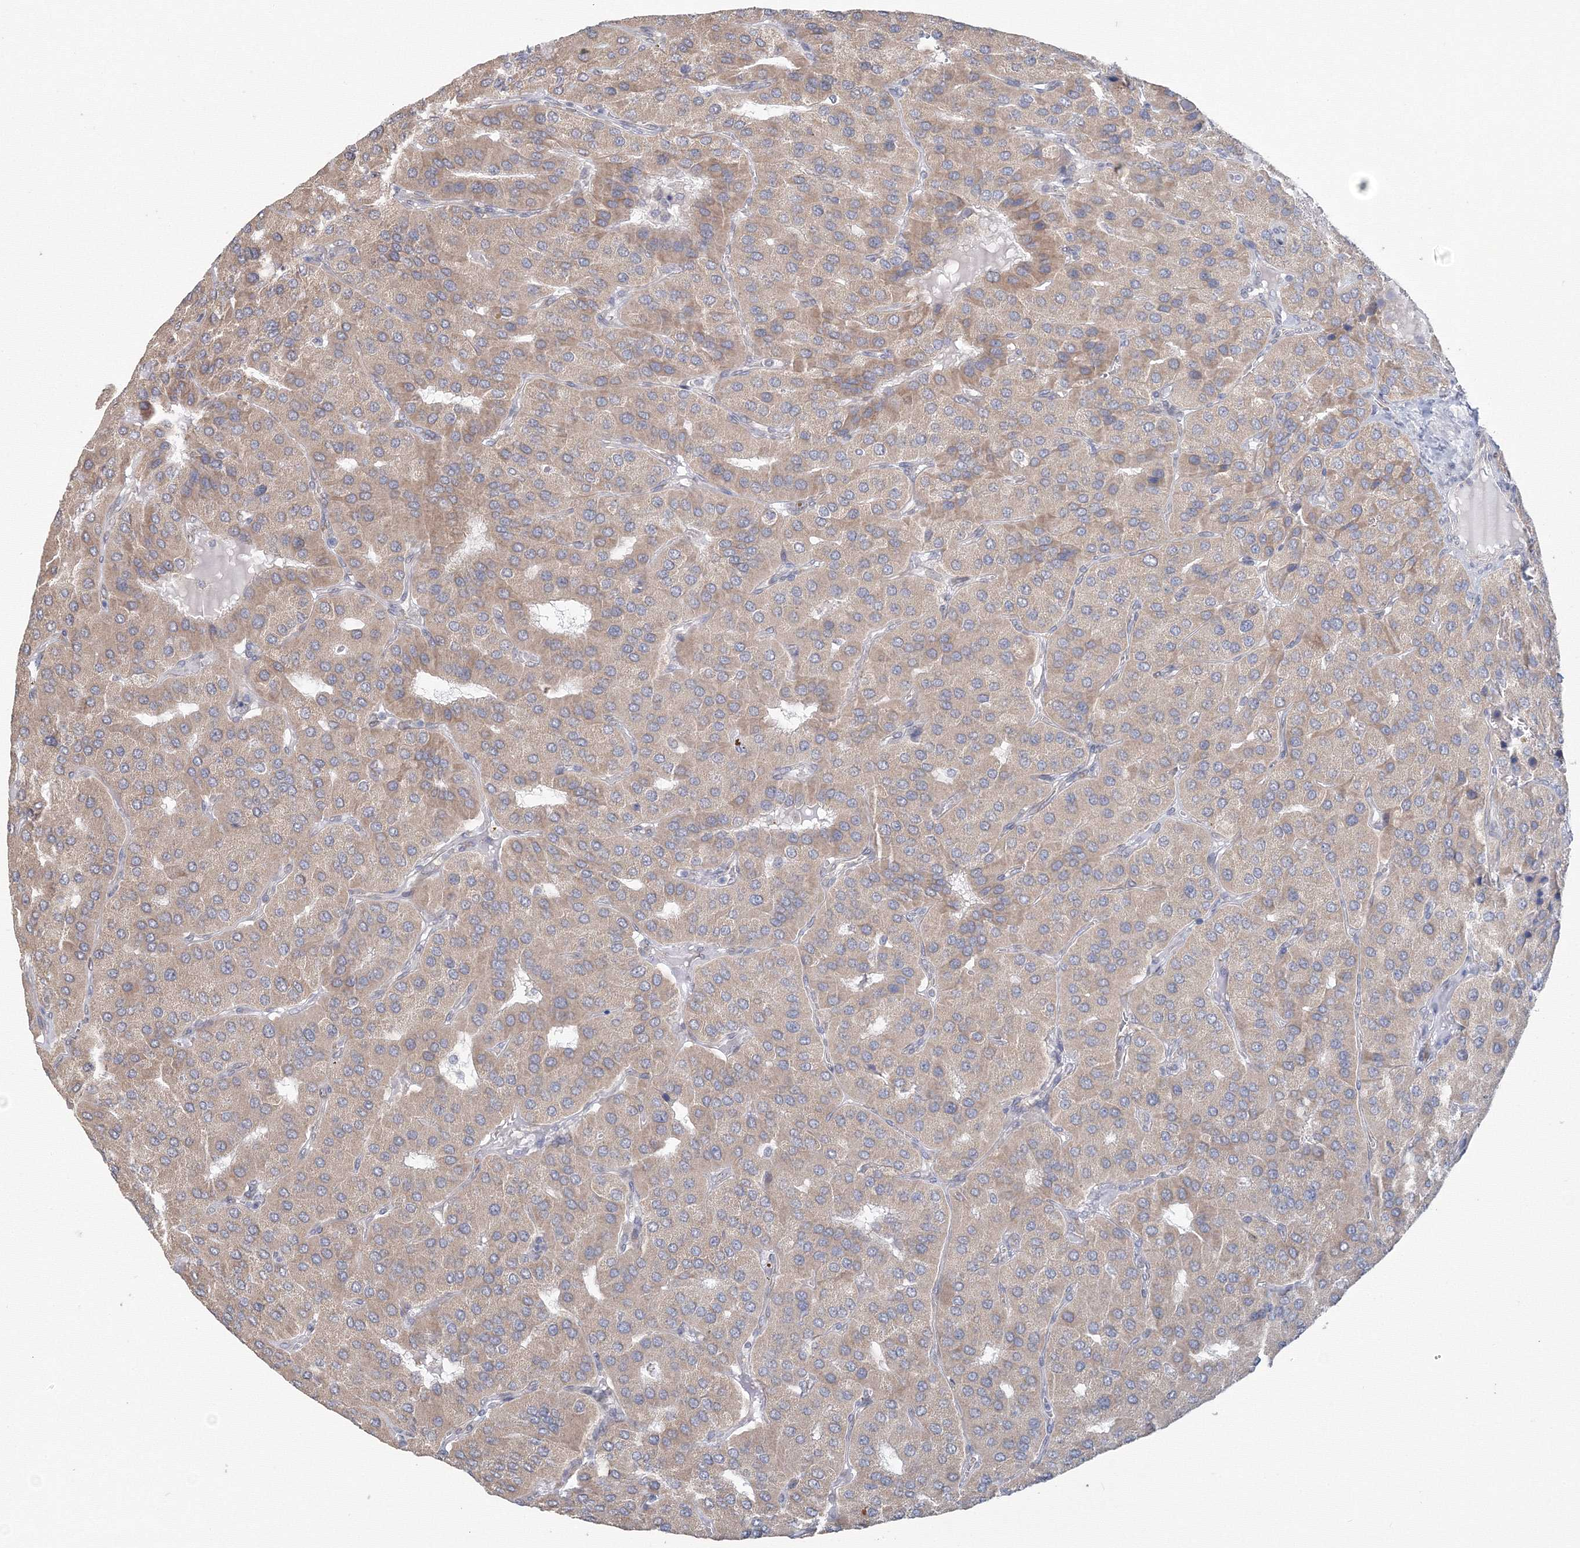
{"staining": {"intensity": "weak", "quantity": ">75%", "location": "cytoplasmic/membranous"}, "tissue": "parathyroid gland", "cell_type": "Glandular cells", "image_type": "normal", "snomed": [{"axis": "morphology", "description": "Normal tissue, NOS"}, {"axis": "morphology", "description": "Adenoma, NOS"}, {"axis": "topography", "description": "Parathyroid gland"}], "caption": "Parathyroid gland stained with a brown dye shows weak cytoplasmic/membranous positive expression in approximately >75% of glandular cells.", "gene": "DHRS12", "patient": {"sex": "female", "age": 86}}